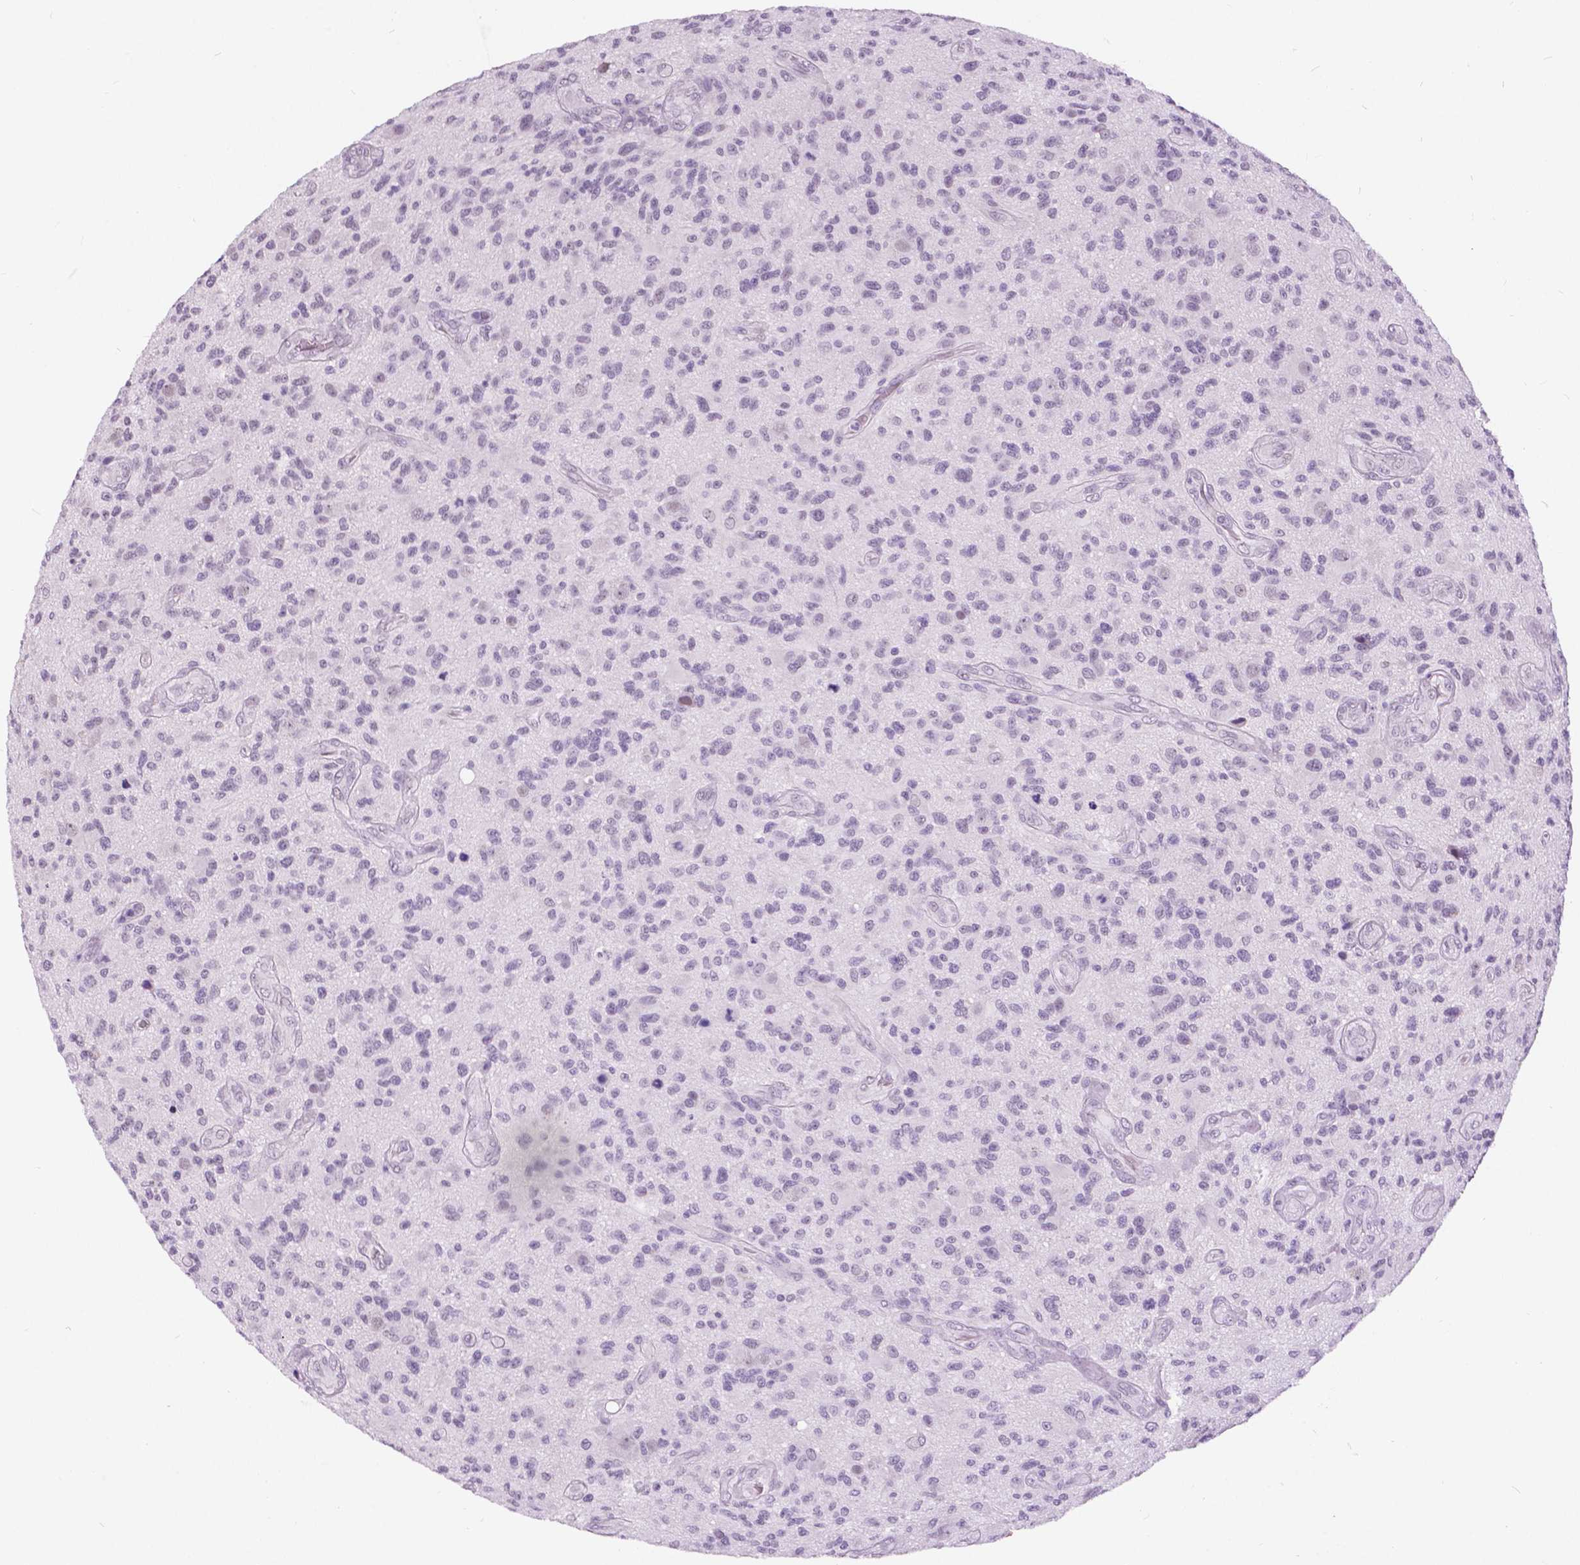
{"staining": {"intensity": "negative", "quantity": "none", "location": "none"}, "tissue": "glioma", "cell_type": "Tumor cells", "image_type": "cancer", "snomed": [{"axis": "morphology", "description": "Glioma, malignant, High grade"}, {"axis": "topography", "description": "Brain"}], "caption": "Immunohistochemistry (IHC) histopathology image of glioma stained for a protein (brown), which demonstrates no staining in tumor cells.", "gene": "MYOM1", "patient": {"sex": "male", "age": 47}}